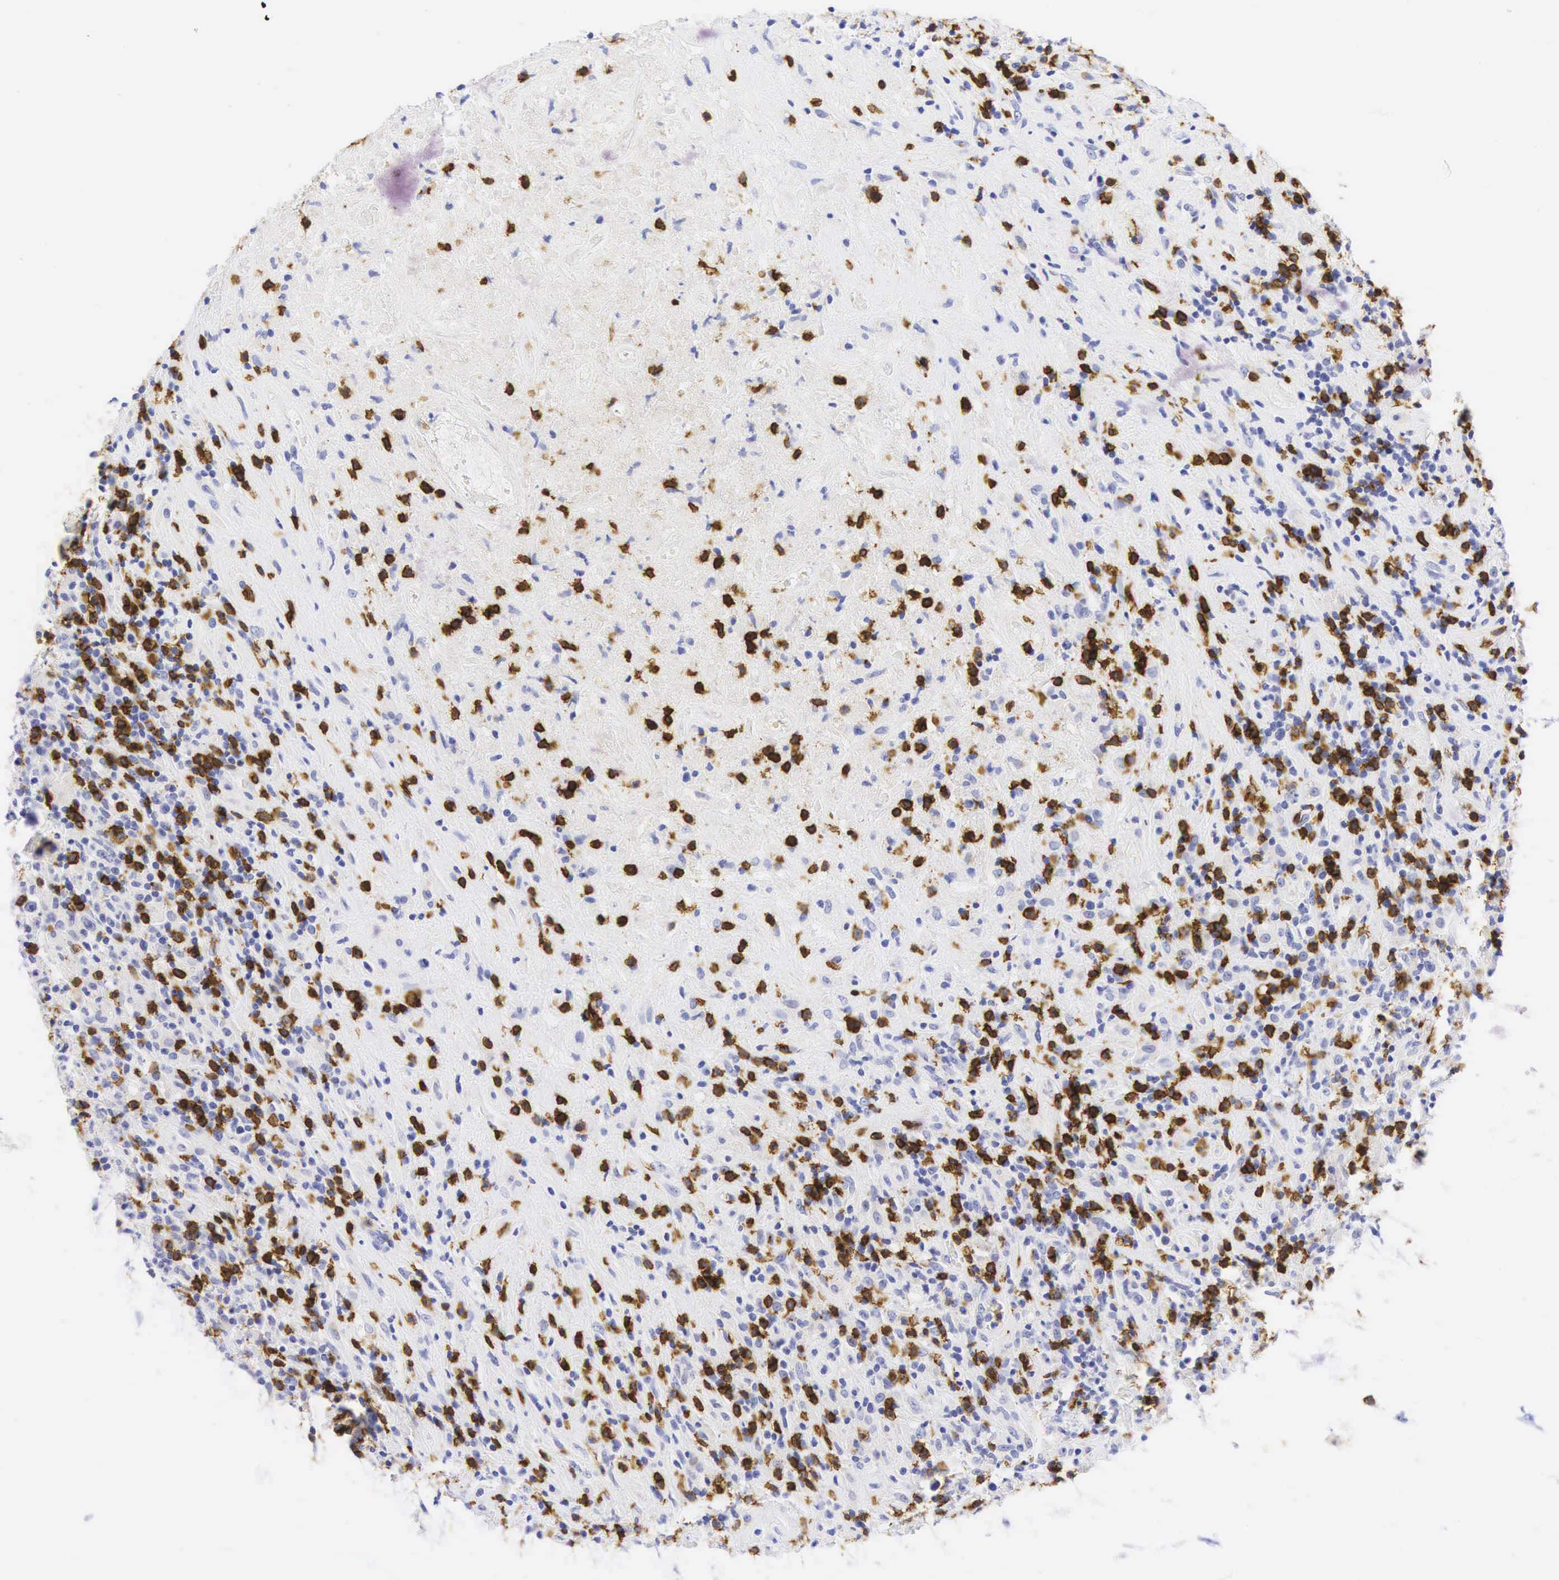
{"staining": {"intensity": "strong", "quantity": "<25%", "location": "cytoplasmic/membranous,nuclear"}, "tissue": "lymphoma", "cell_type": "Tumor cells", "image_type": "cancer", "snomed": [{"axis": "morphology", "description": "Hodgkin's disease, NOS"}, {"axis": "topography", "description": "Lymph node"}], "caption": "The micrograph shows staining of lymphoma, revealing strong cytoplasmic/membranous and nuclear protein expression (brown color) within tumor cells.", "gene": "CD8A", "patient": {"sex": "male", "age": 46}}